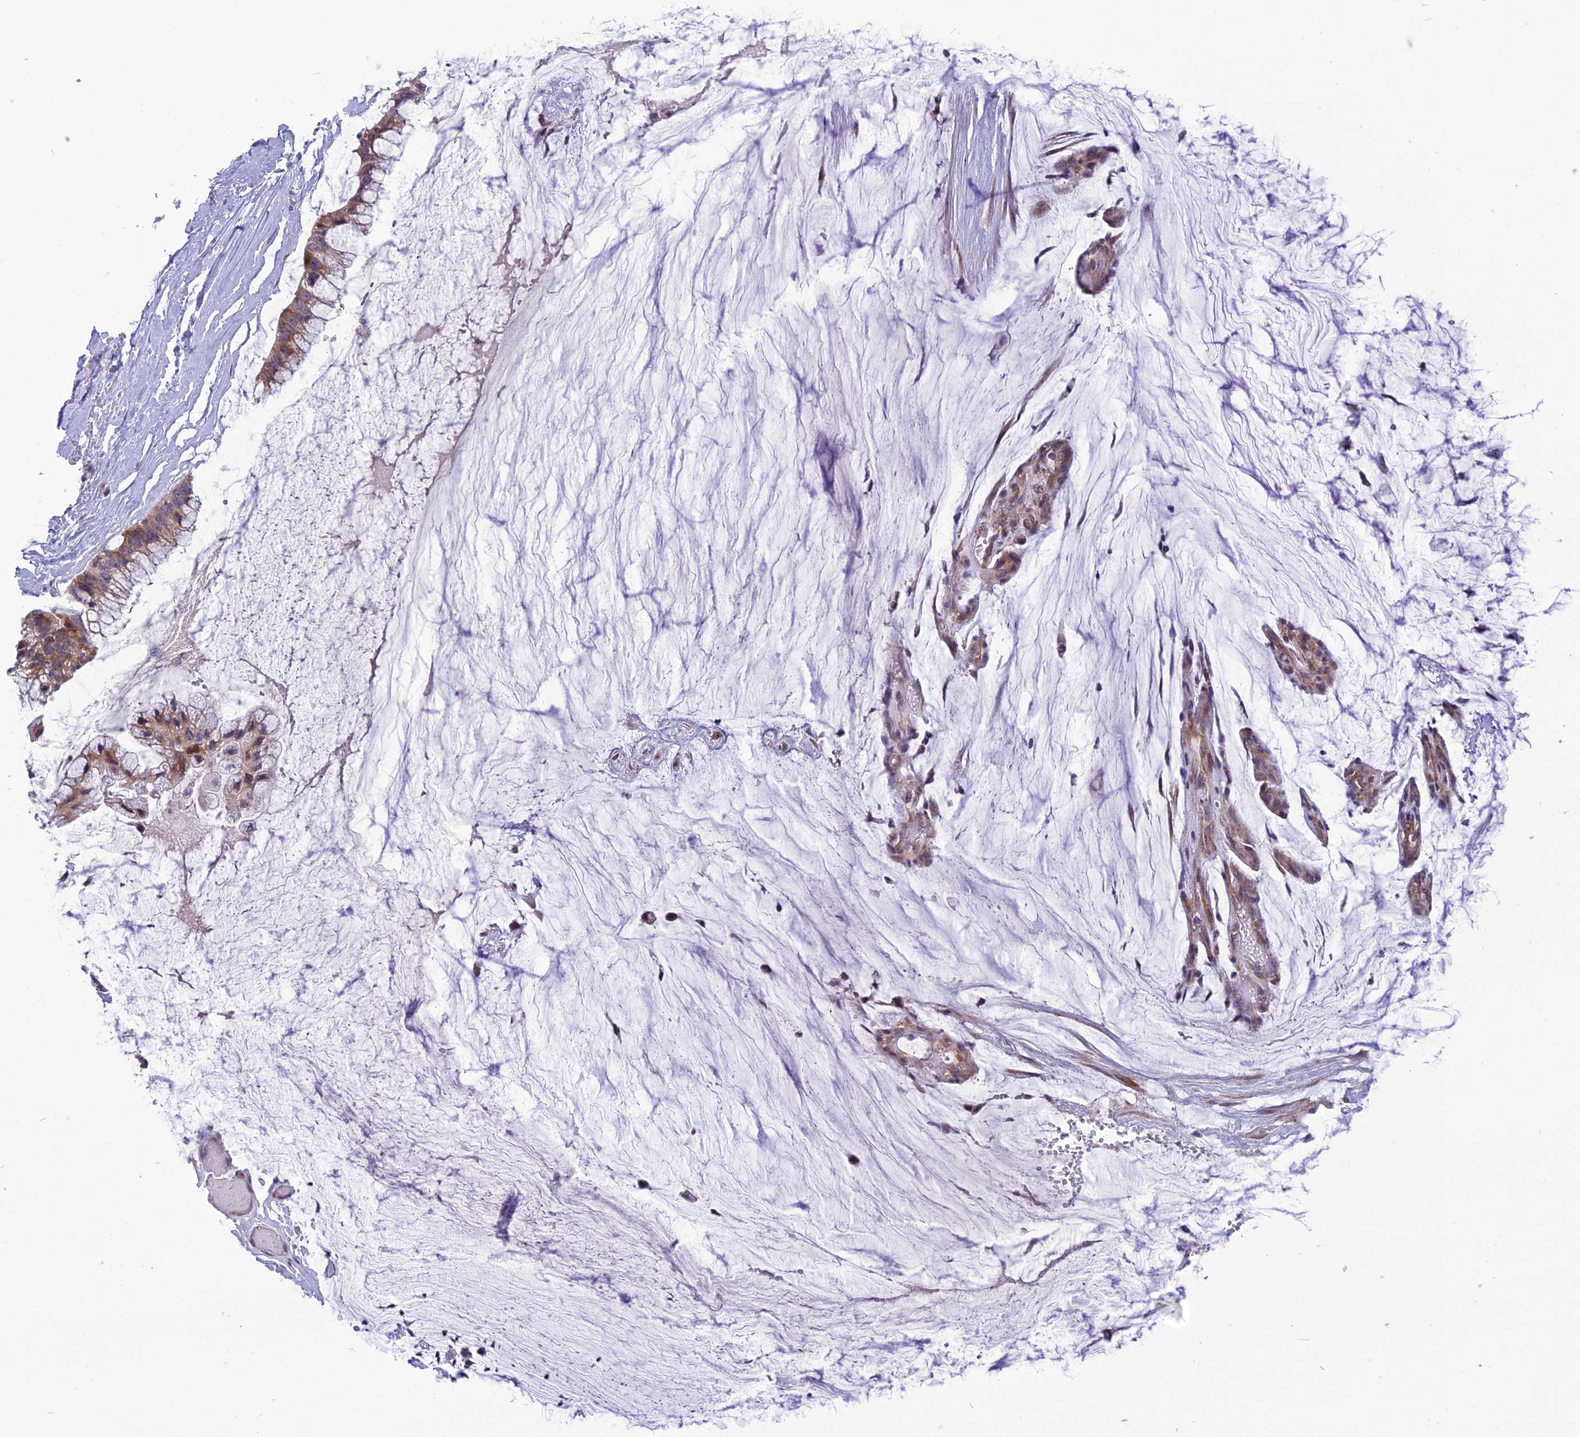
{"staining": {"intensity": "moderate", "quantity": ">75%", "location": "cytoplasmic/membranous"}, "tissue": "ovarian cancer", "cell_type": "Tumor cells", "image_type": "cancer", "snomed": [{"axis": "morphology", "description": "Cystadenocarcinoma, mucinous, NOS"}, {"axis": "topography", "description": "Ovary"}], "caption": "Mucinous cystadenocarcinoma (ovarian) tissue demonstrates moderate cytoplasmic/membranous expression in approximately >75% of tumor cells, visualized by immunohistochemistry.", "gene": "PSMF1", "patient": {"sex": "female", "age": 39}}